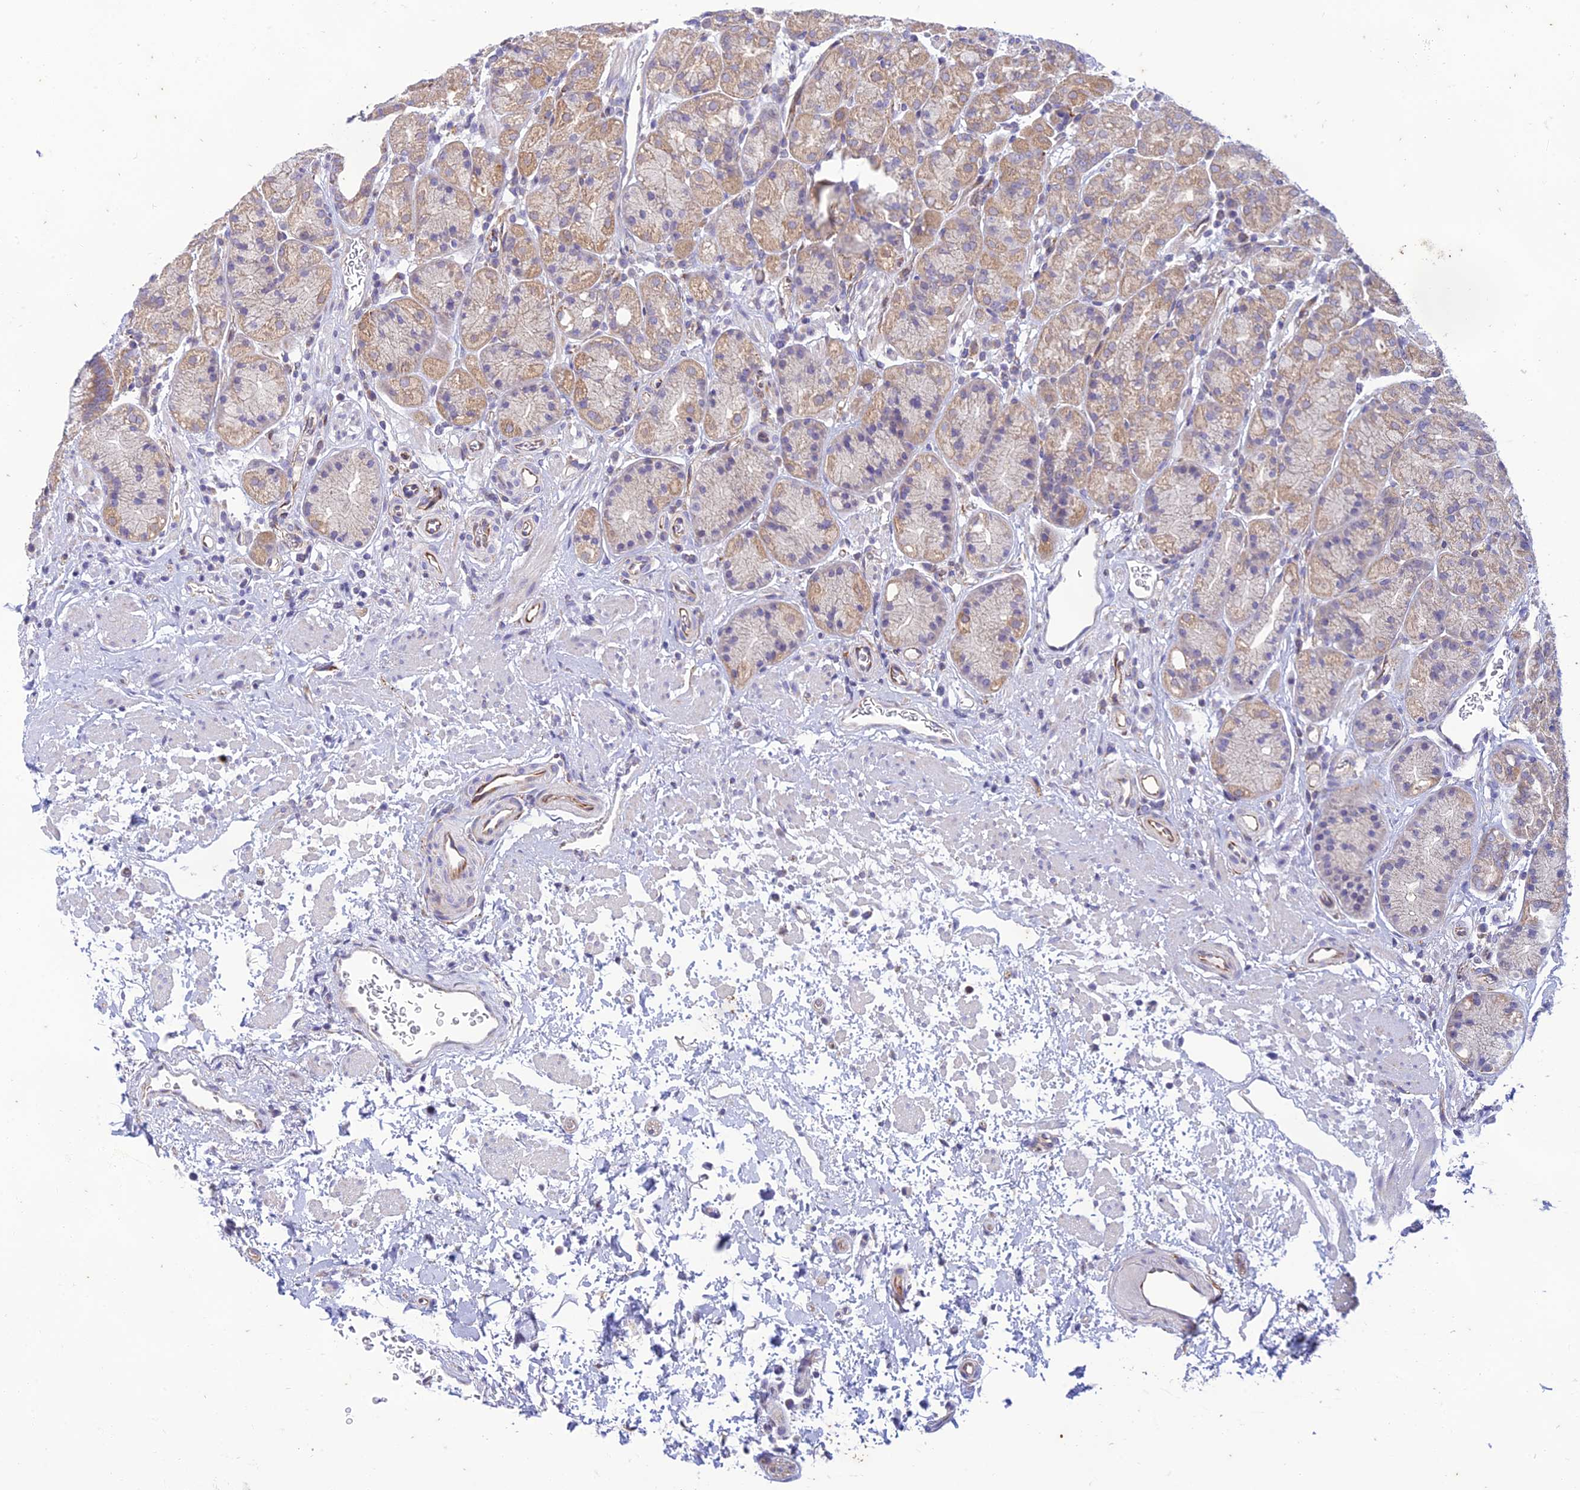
{"staining": {"intensity": "weak", "quantity": ">75%", "location": "cytoplasmic/membranous"}, "tissue": "stomach", "cell_type": "Glandular cells", "image_type": "normal", "snomed": [{"axis": "morphology", "description": "Normal tissue, NOS"}, {"axis": "topography", "description": "Stomach"}], "caption": "Weak cytoplasmic/membranous positivity is seen in about >75% of glandular cells in normal stomach. (Brightfield microscopy of DAB IHC at high magnification).", "gene": "PTCD2", "patient": {"sex": "male", "age": 63}}